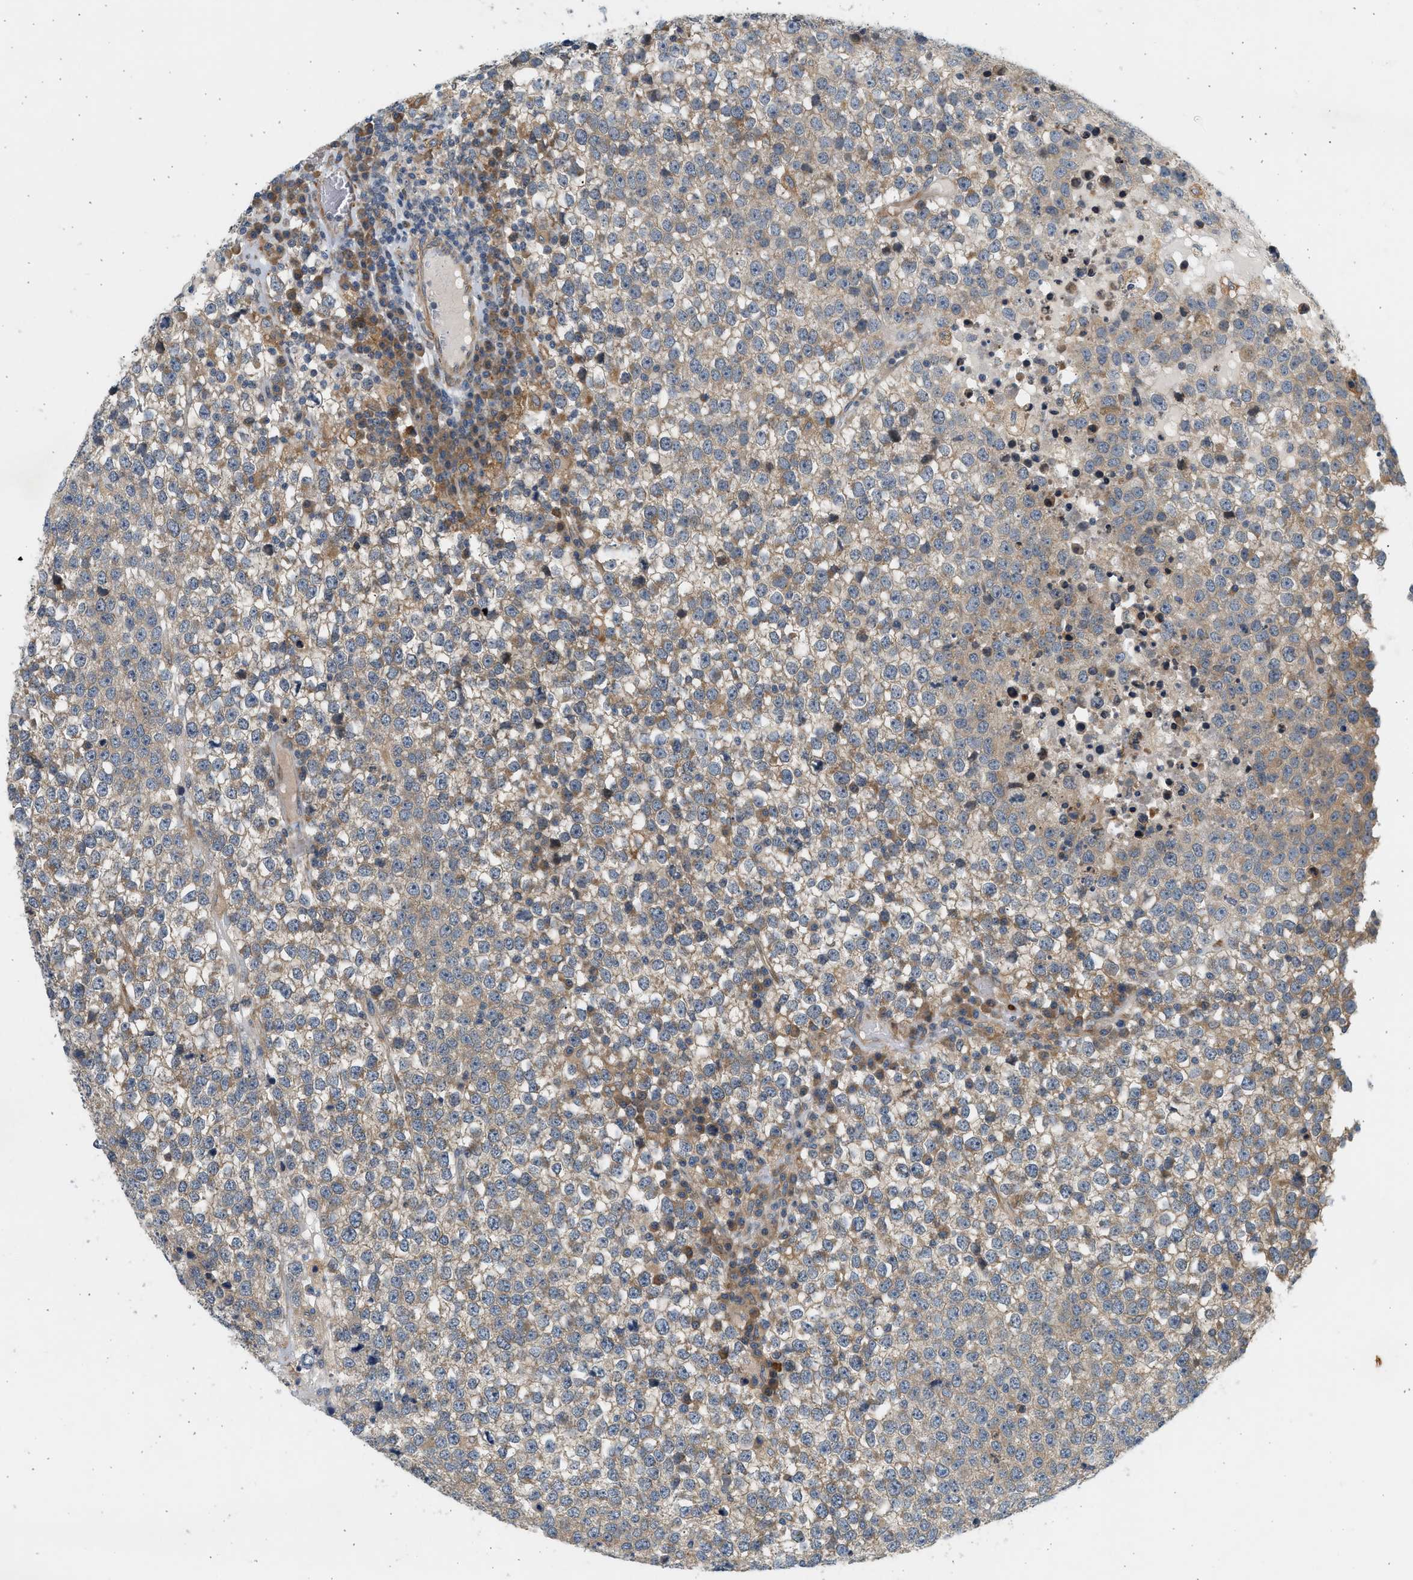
{"staining": {"intensity": "weak", "quantity": "25%-75%", "location": "cytoplasmic/membranous"}, "tissue": "testis cancer", "cell_type": "Tumor cells", "image_type": "cancer", "snomed": [{"axis": "morphology", "description": "Seminoma, NOS"}, {"axis": "topography", "description": "Testis"}], "caption": "This histopathology image reveals immunohistochemistry (IHC) staining of testis seminoma, with low weak cytoplasmic/membranous staining in about 25%-75% of tumor cells.", "gene": "KDELR2", "patient": {"sex": "male", "age": 65}}